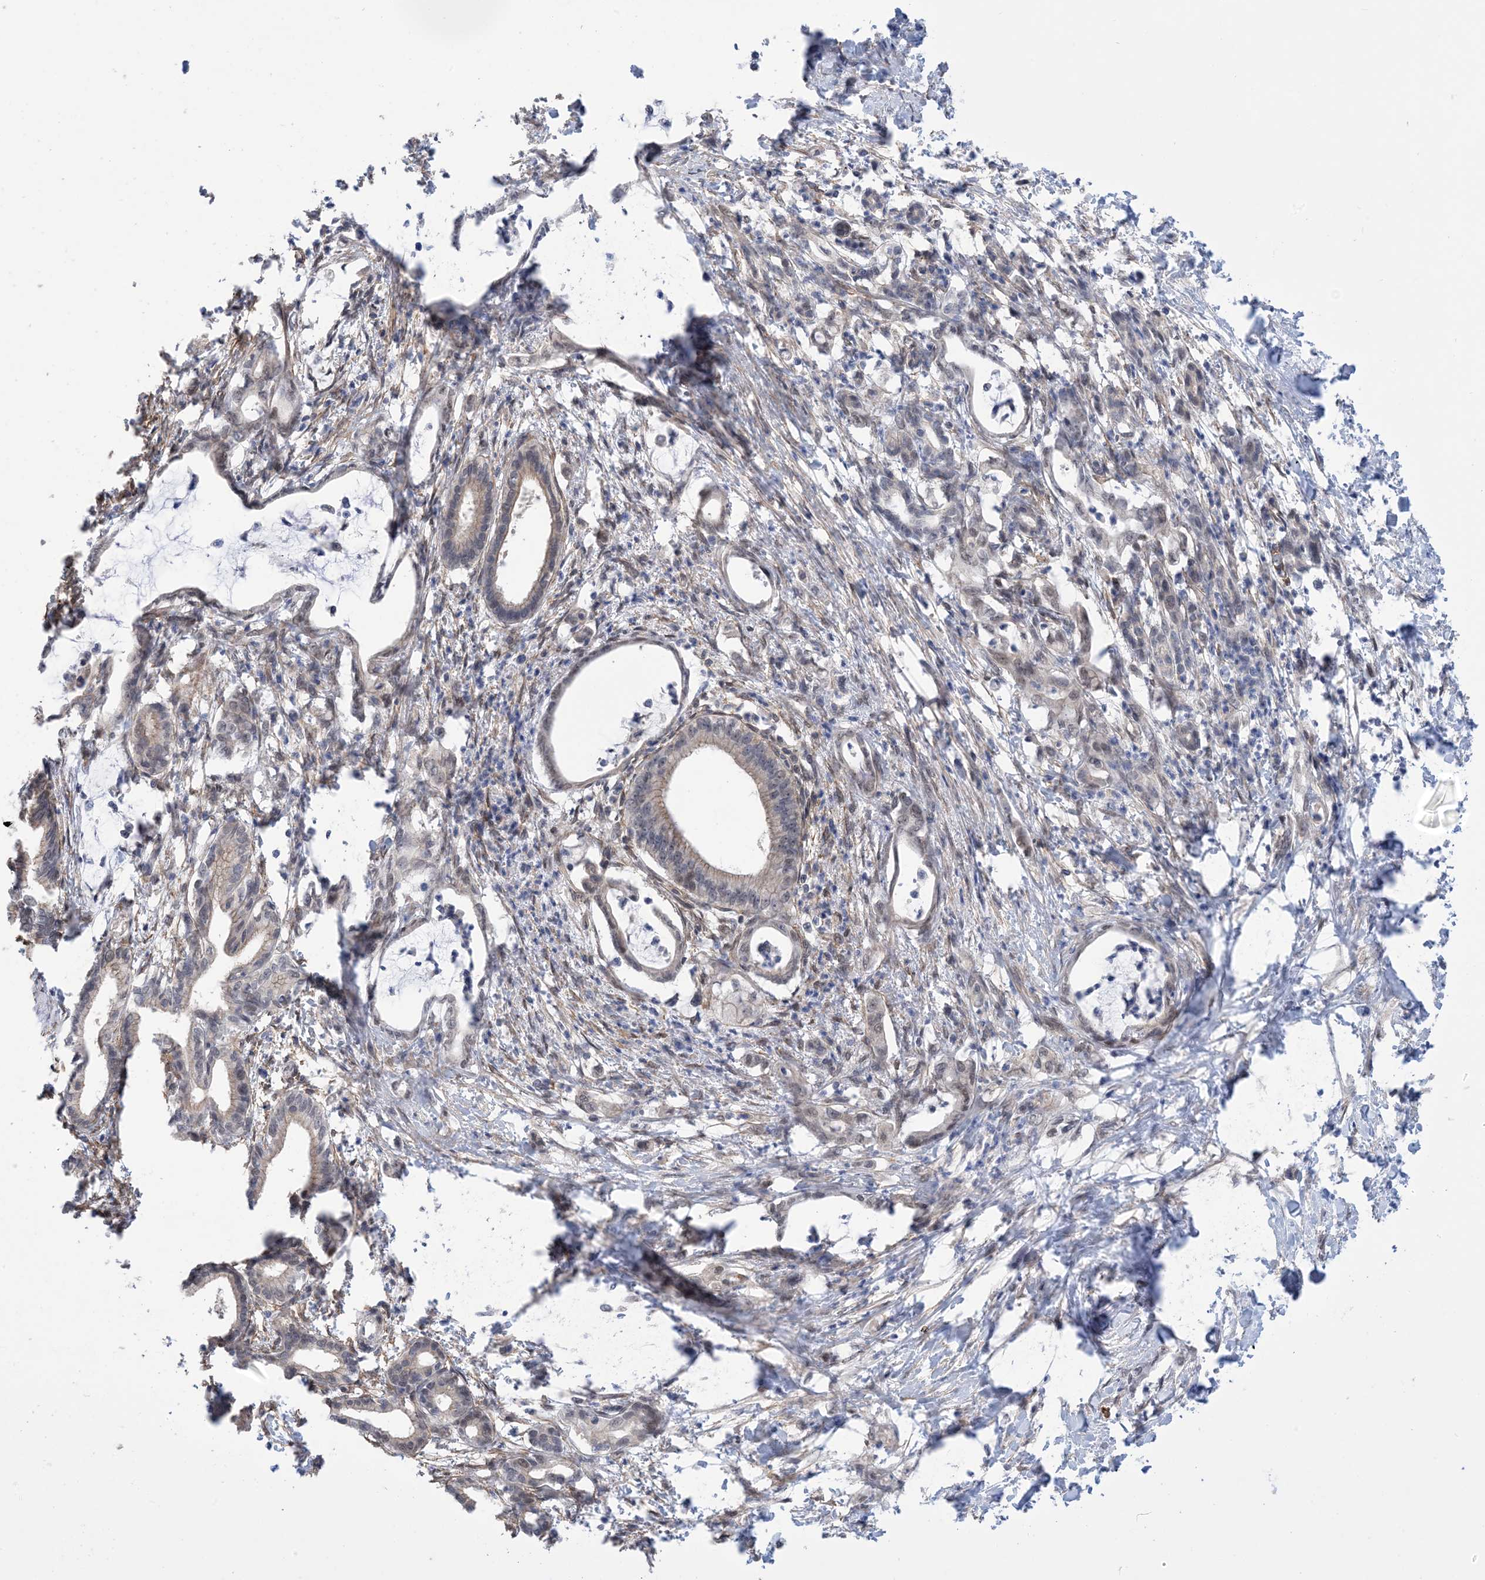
{"staining": {"intensity": "weak", "quantity": "<25%", "location": "cytoplasmic/membranous"}, "tissue": "pancreatic cancer", "cell_type": "Tumor cells", "image_type": "cancer", "snomed": [{"axis": "morphology", "description": "Adenocarcinoma, NOS"}, {"axis": "topography", "description": "Pancreas"}], "caption": "High power microscopy image of an immunohistochemistry (IHC) image of pancreatic cancer (adenocarcinoma), revealing no significant expression in tumor cells.", "gene": "ZNF8", "patient": {"sex": "female", "age": 55}}